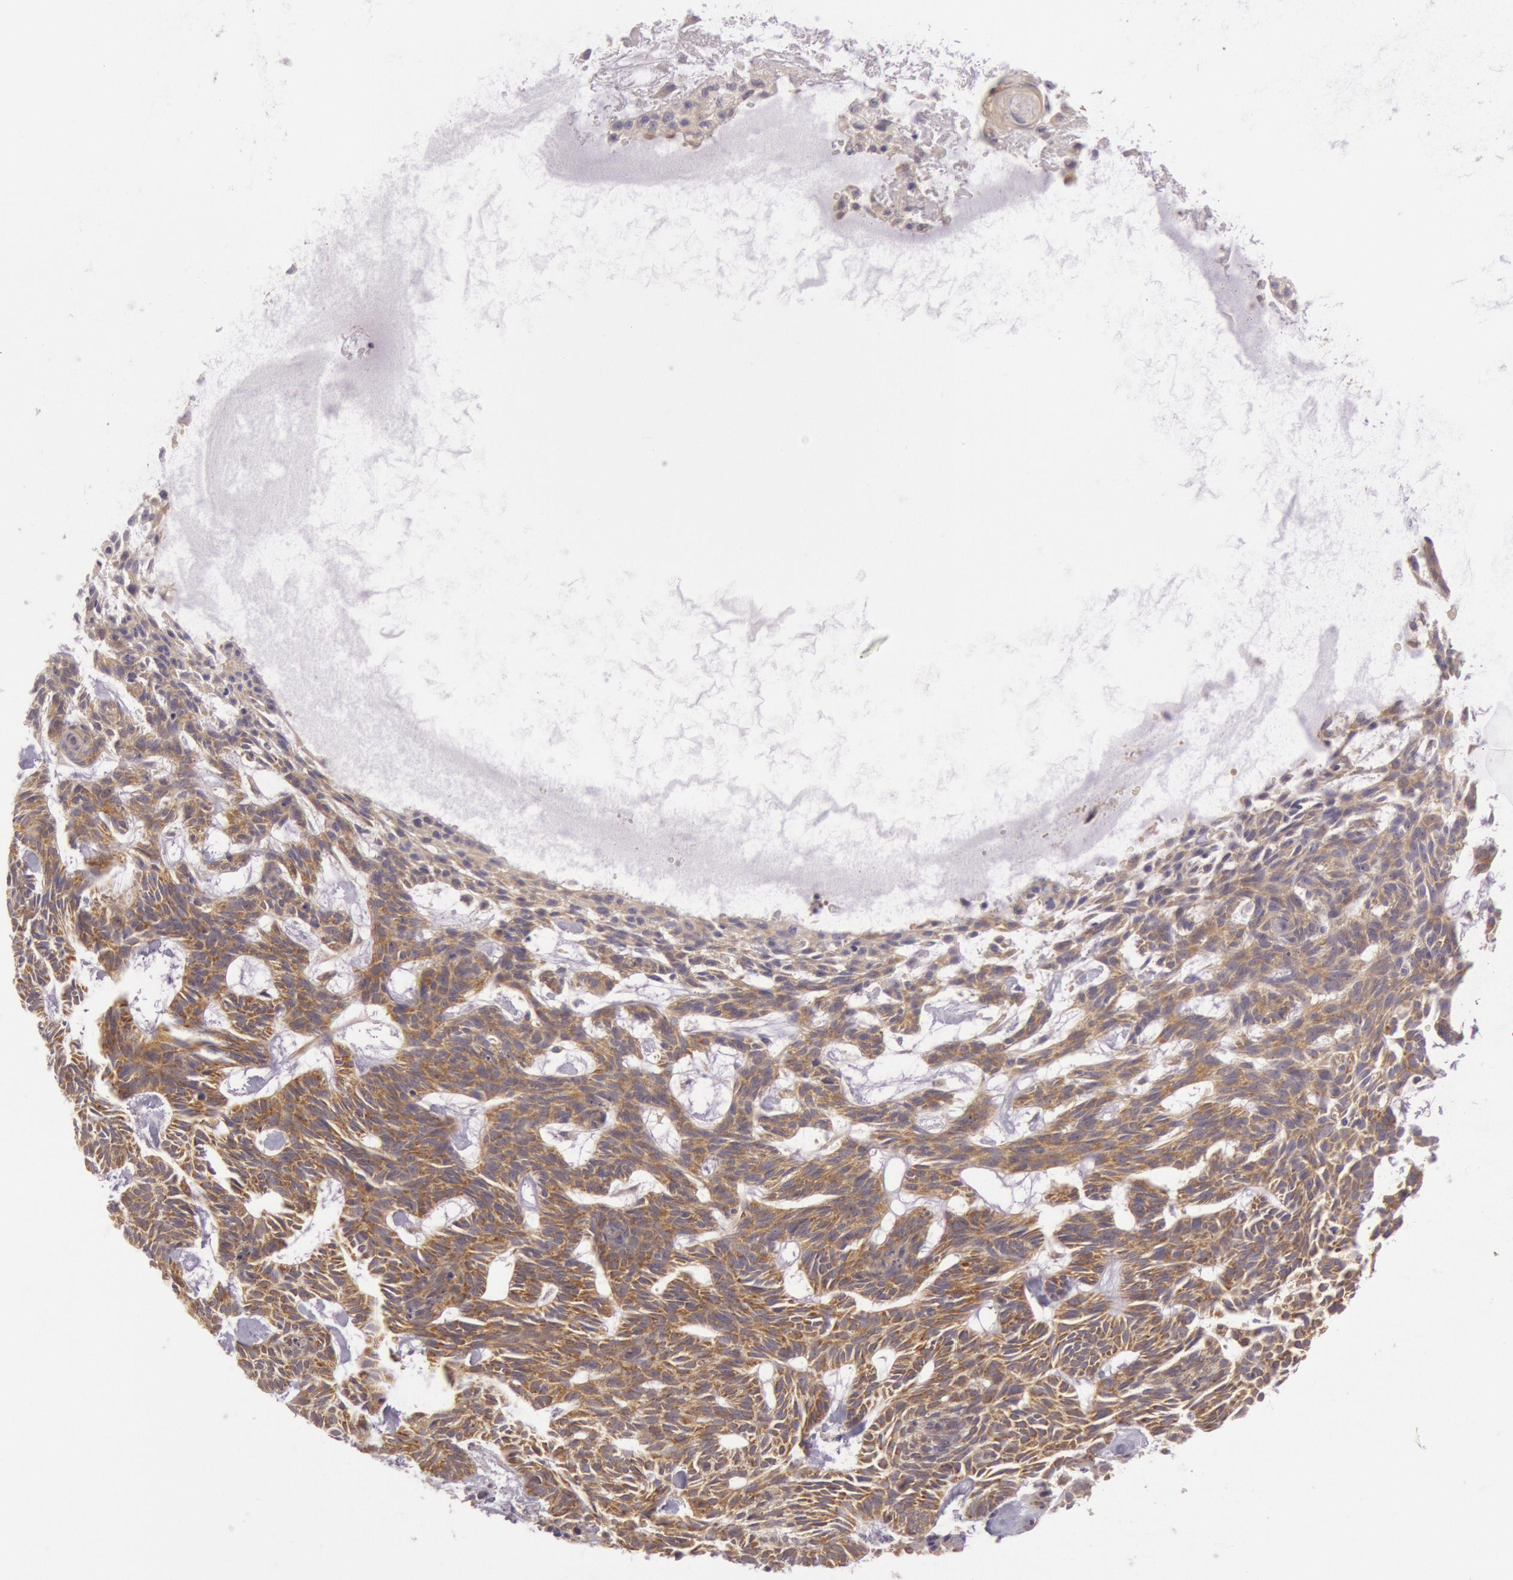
{"staining": {"intensity": "weak", "quantity": ">75%", "location": "cytoplasmic/membranous"}, "tissue": "skin cancer", "cell_type": "Tumor cells", "image_type": "cancer", "snomed": [{"axis": "morphology", "description": "Basal cell carcinoma"}, {"axis": "topography", "description": "Skin"}], "caption": "A micrograph of human skin cancer (basal cell carcinoma) stained for a protein displays weak cytoplasmic/membranous brown staining in tumor cells. The staining is performed using DAB brown chromogen to label protein expression. The nuclei are counter-stained blue using hematoxylin.", "gene": "CHUK", "patient": {"sex": "male", "age": 75}}